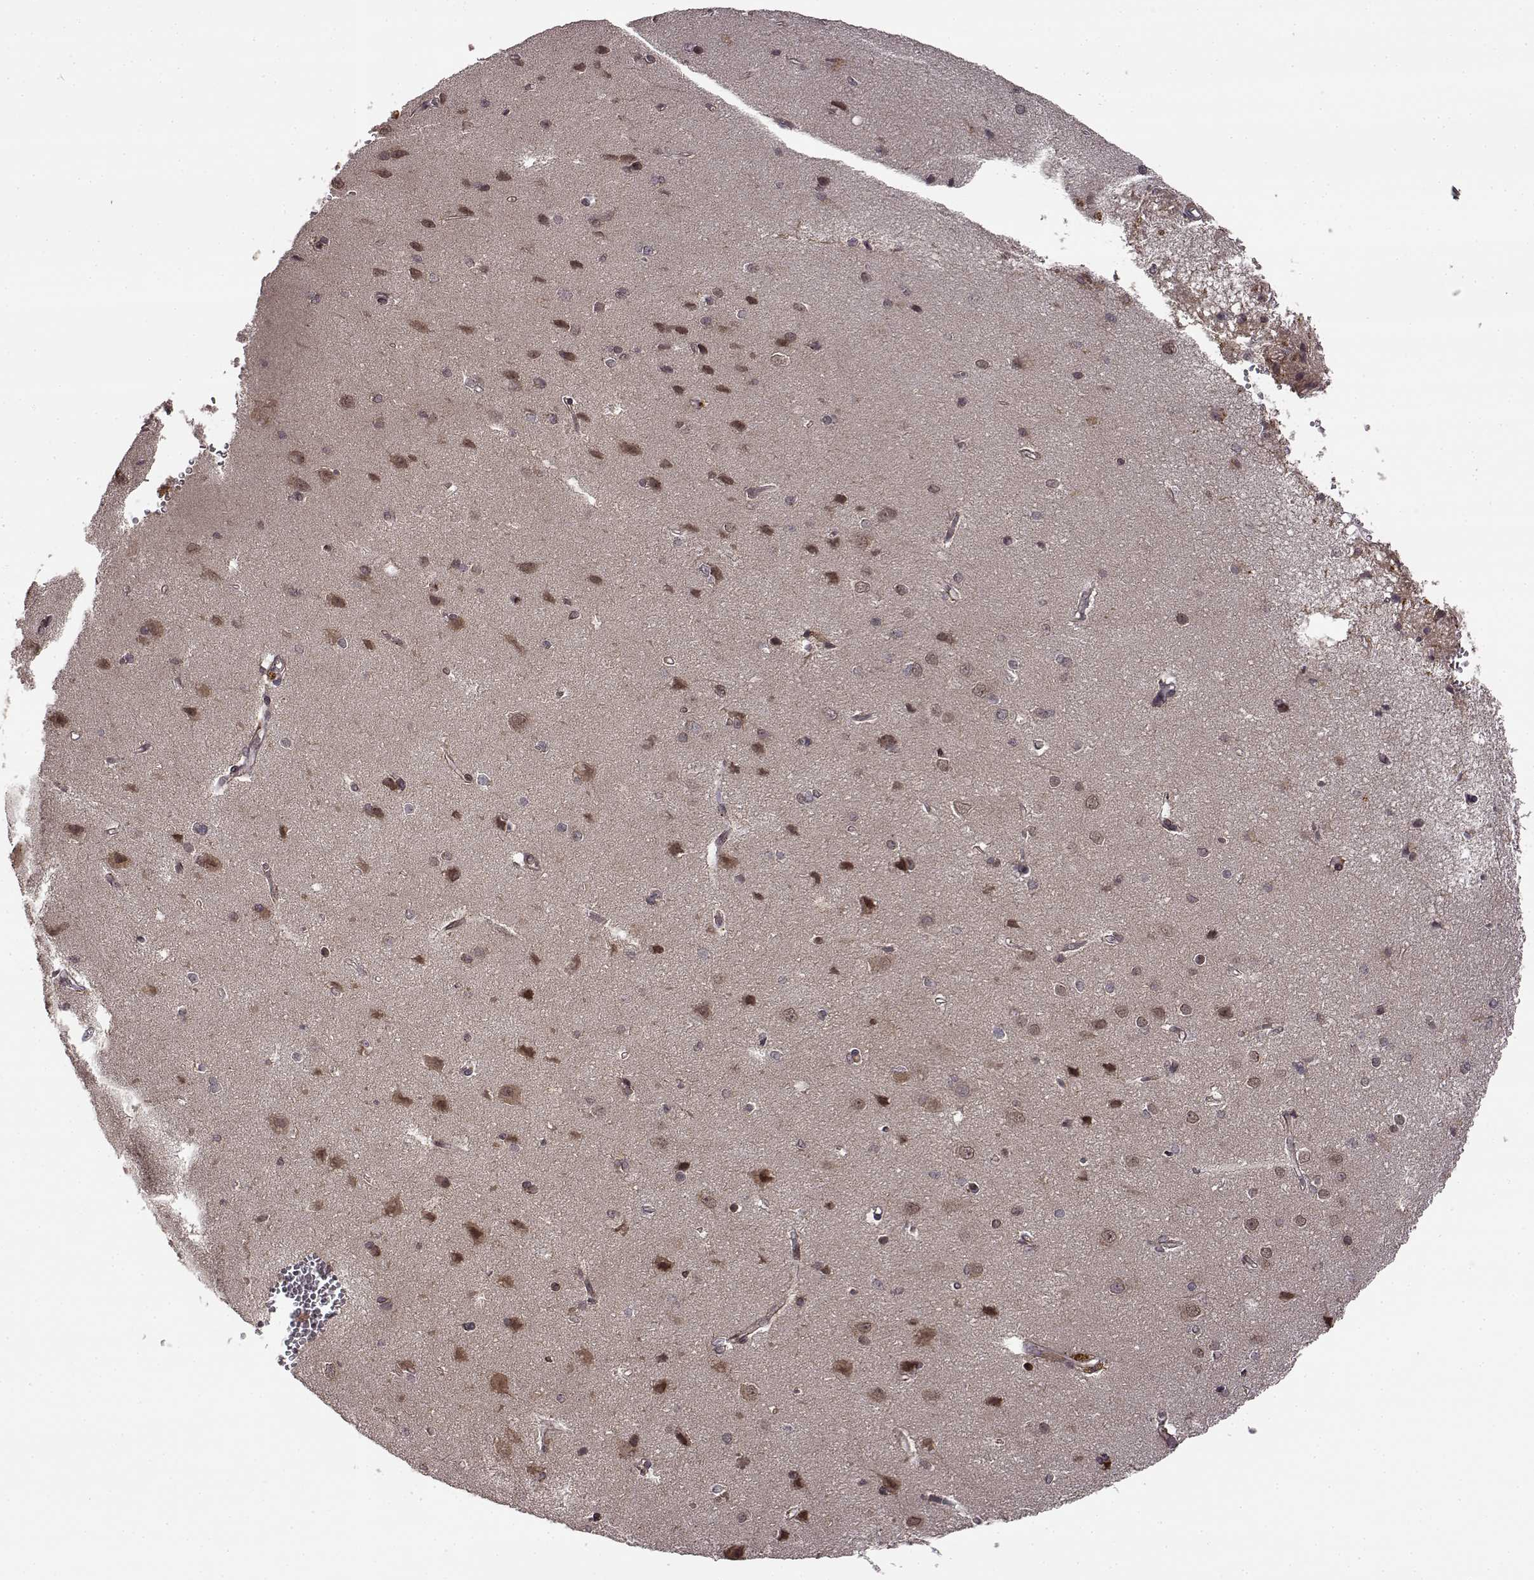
{"staining": {"intensity": "negative", "quantity": "none", "location": "none"}, "tissue": "cerebral cortex", "cell_type": "Endothelial cells", "image_type": "normal", "snomed": [{"axis": "morphology", "description": "Normal tissue, NOS"}, {"axis": "topography", "description": "Cerebral cortex"}], "caption": "DAB (3,3'-diaminobenzidine) immunohistochemical staining of normal cerebral cortex shows no significant positivity in endothelial cells.", "gene": "TRMU", "patient": {"sex": "male", "age": 37}}